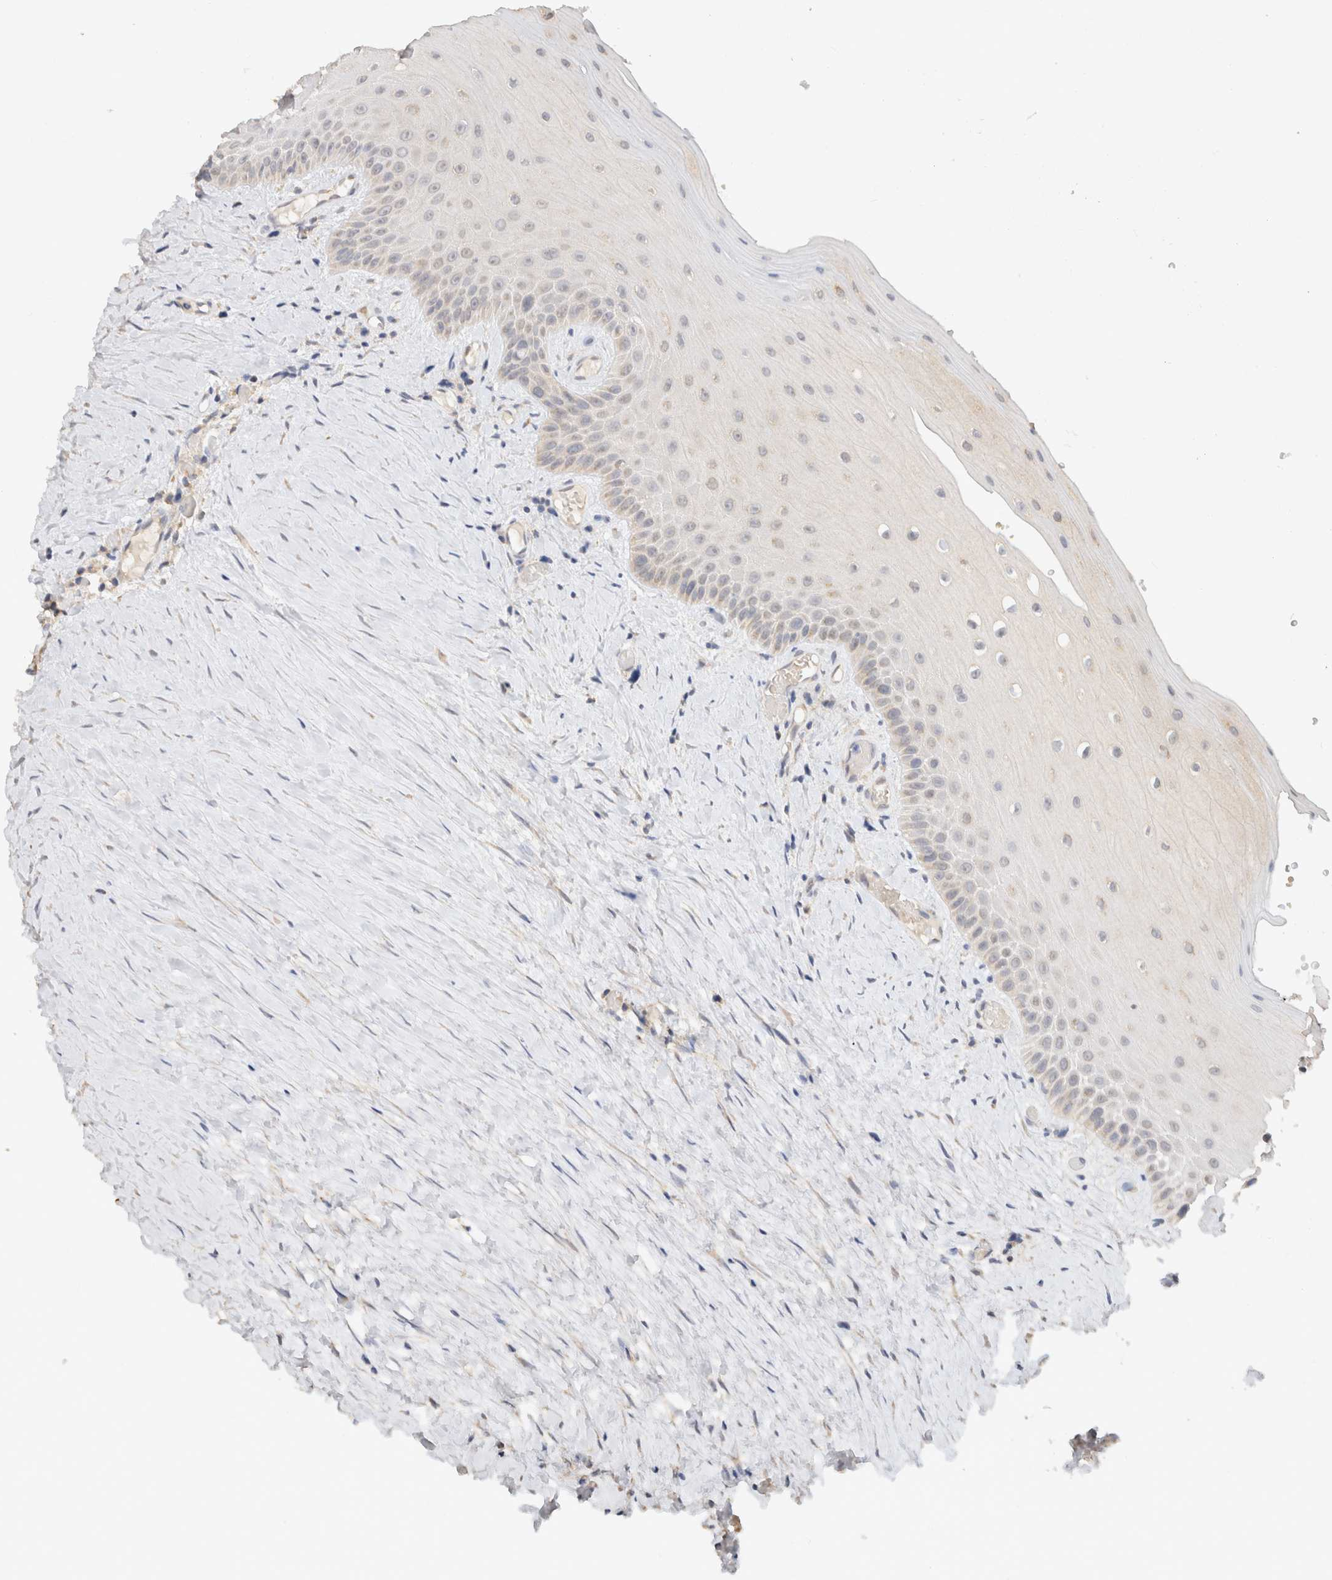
{"staining": {"intensity": "negative", "quantity": "none", "location": "none"}, "tissue": "oral mucosa", "cell_type": "Squamous epithelial cells", "image_type": "normal", "snomed": [{"axis": "morphology", "description": "Normal tissue, NOS"}, {"axis": "topography", "description": "Skeletal muscle"}, {"axis": "topography", "description": "Oral tissue"}, {"axis": "topography", "description": "Peripheral nerve tissue"}], "caption": "Squamous epithelial cells are negative for brown protein staining in unremarkable oral mucosa. The staining was performed using DAB (3,3'-diaminobenzidine) to visualize the protein expression in brown, while the nuclei were stained in blue with hematoxylin (Magnification: 20x).", "gene": "CA13", "patient": {"sex": "female", "age": 84}}